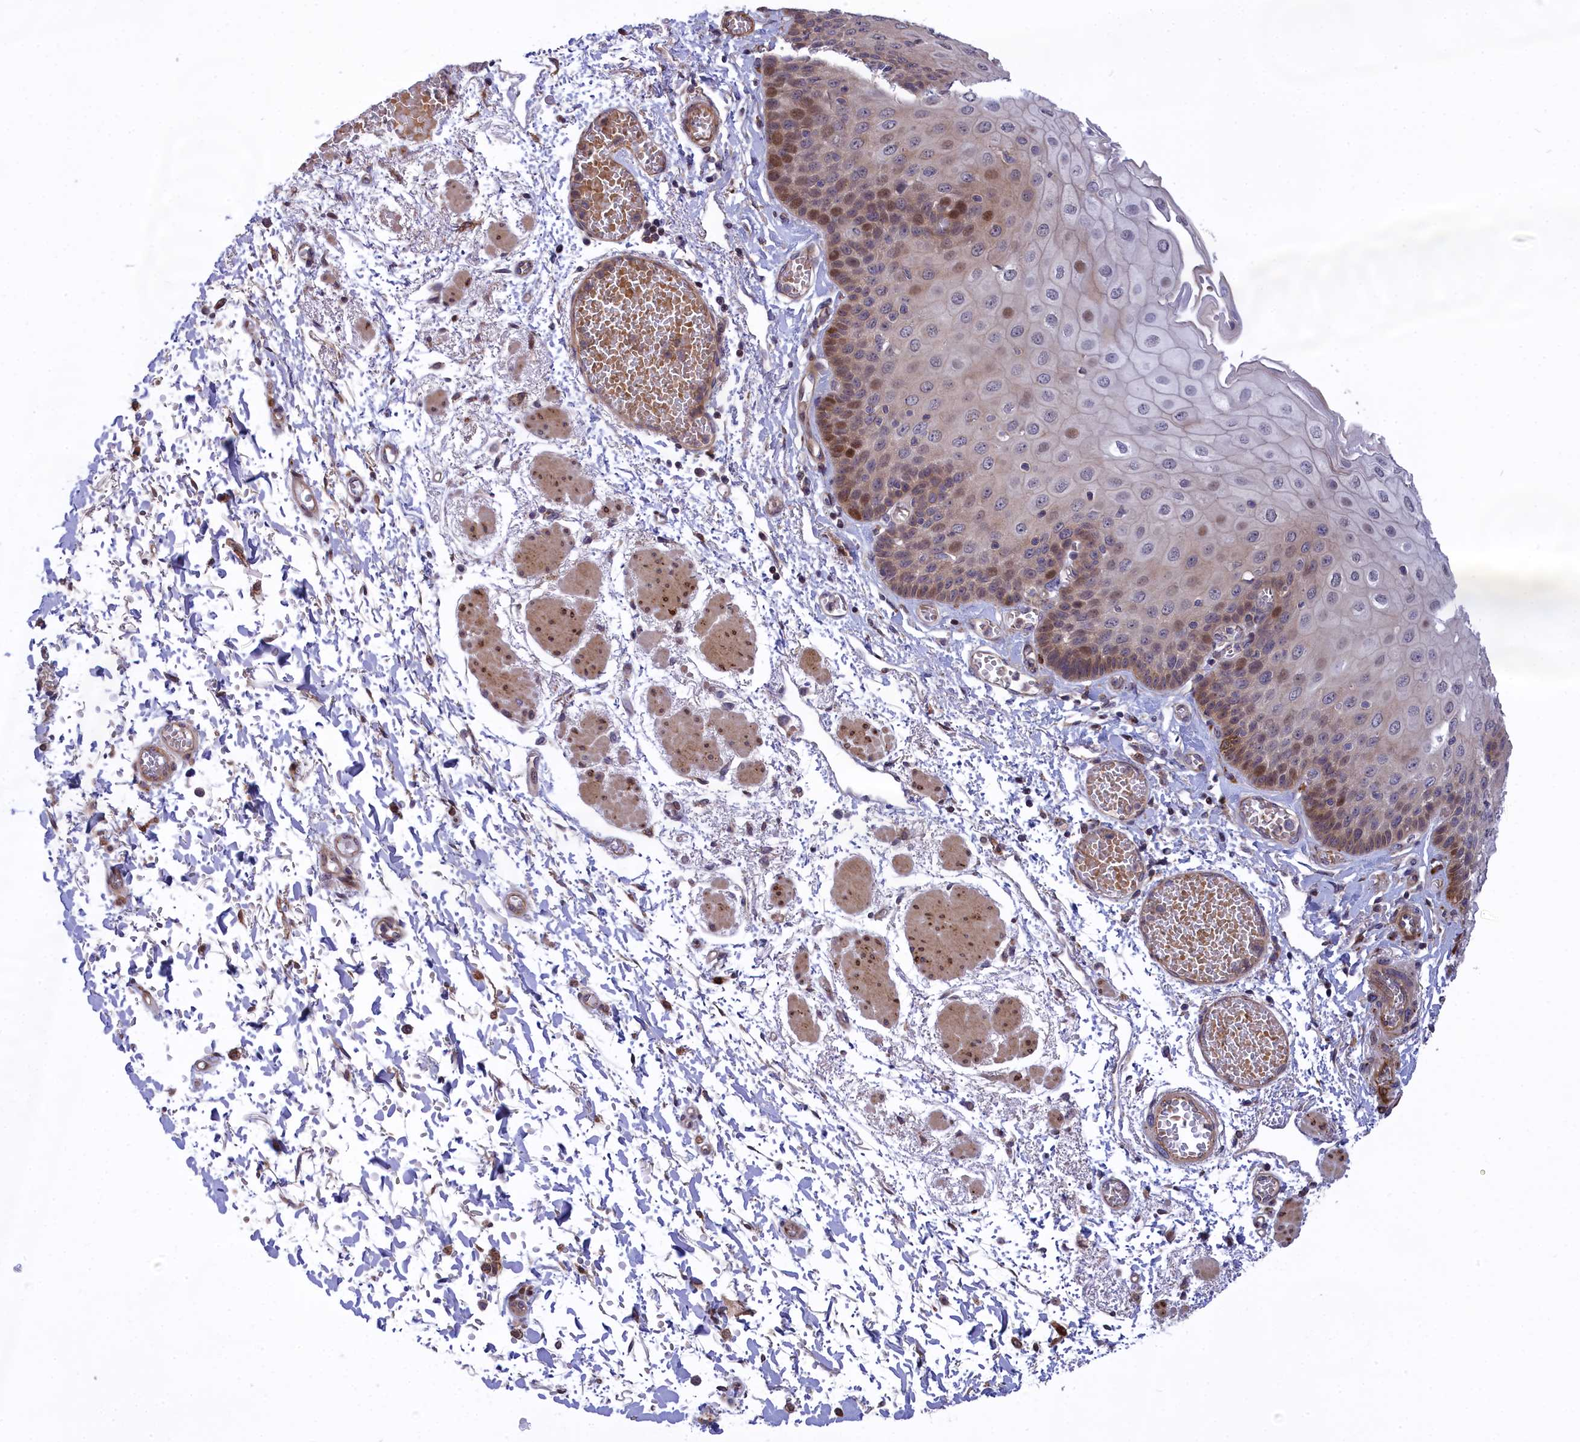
{"staining": {"intensity": "moderate", "quantity": "<25%", "location": "cytoplasmic/membranous,nuclear"}, "tissue": "esophagus", "cell_type": "Squamous epithelial cells", "image_type": "normal", "snomed": [{"axis": "morphology", "description": "Normal tissue, NOS"}, {"axis": "topography", "description": "Esophagus"}], "caption": "A brown stain labels moderate cytoplasmic/membranous,nuclear staining of a protein in squamous epithelial cells of unremarkable human esophagus. (IHC, brightfield microscopy, high magnification).", "gene": "DDX60L", "patient": {"sex": "male", "age": 81}}